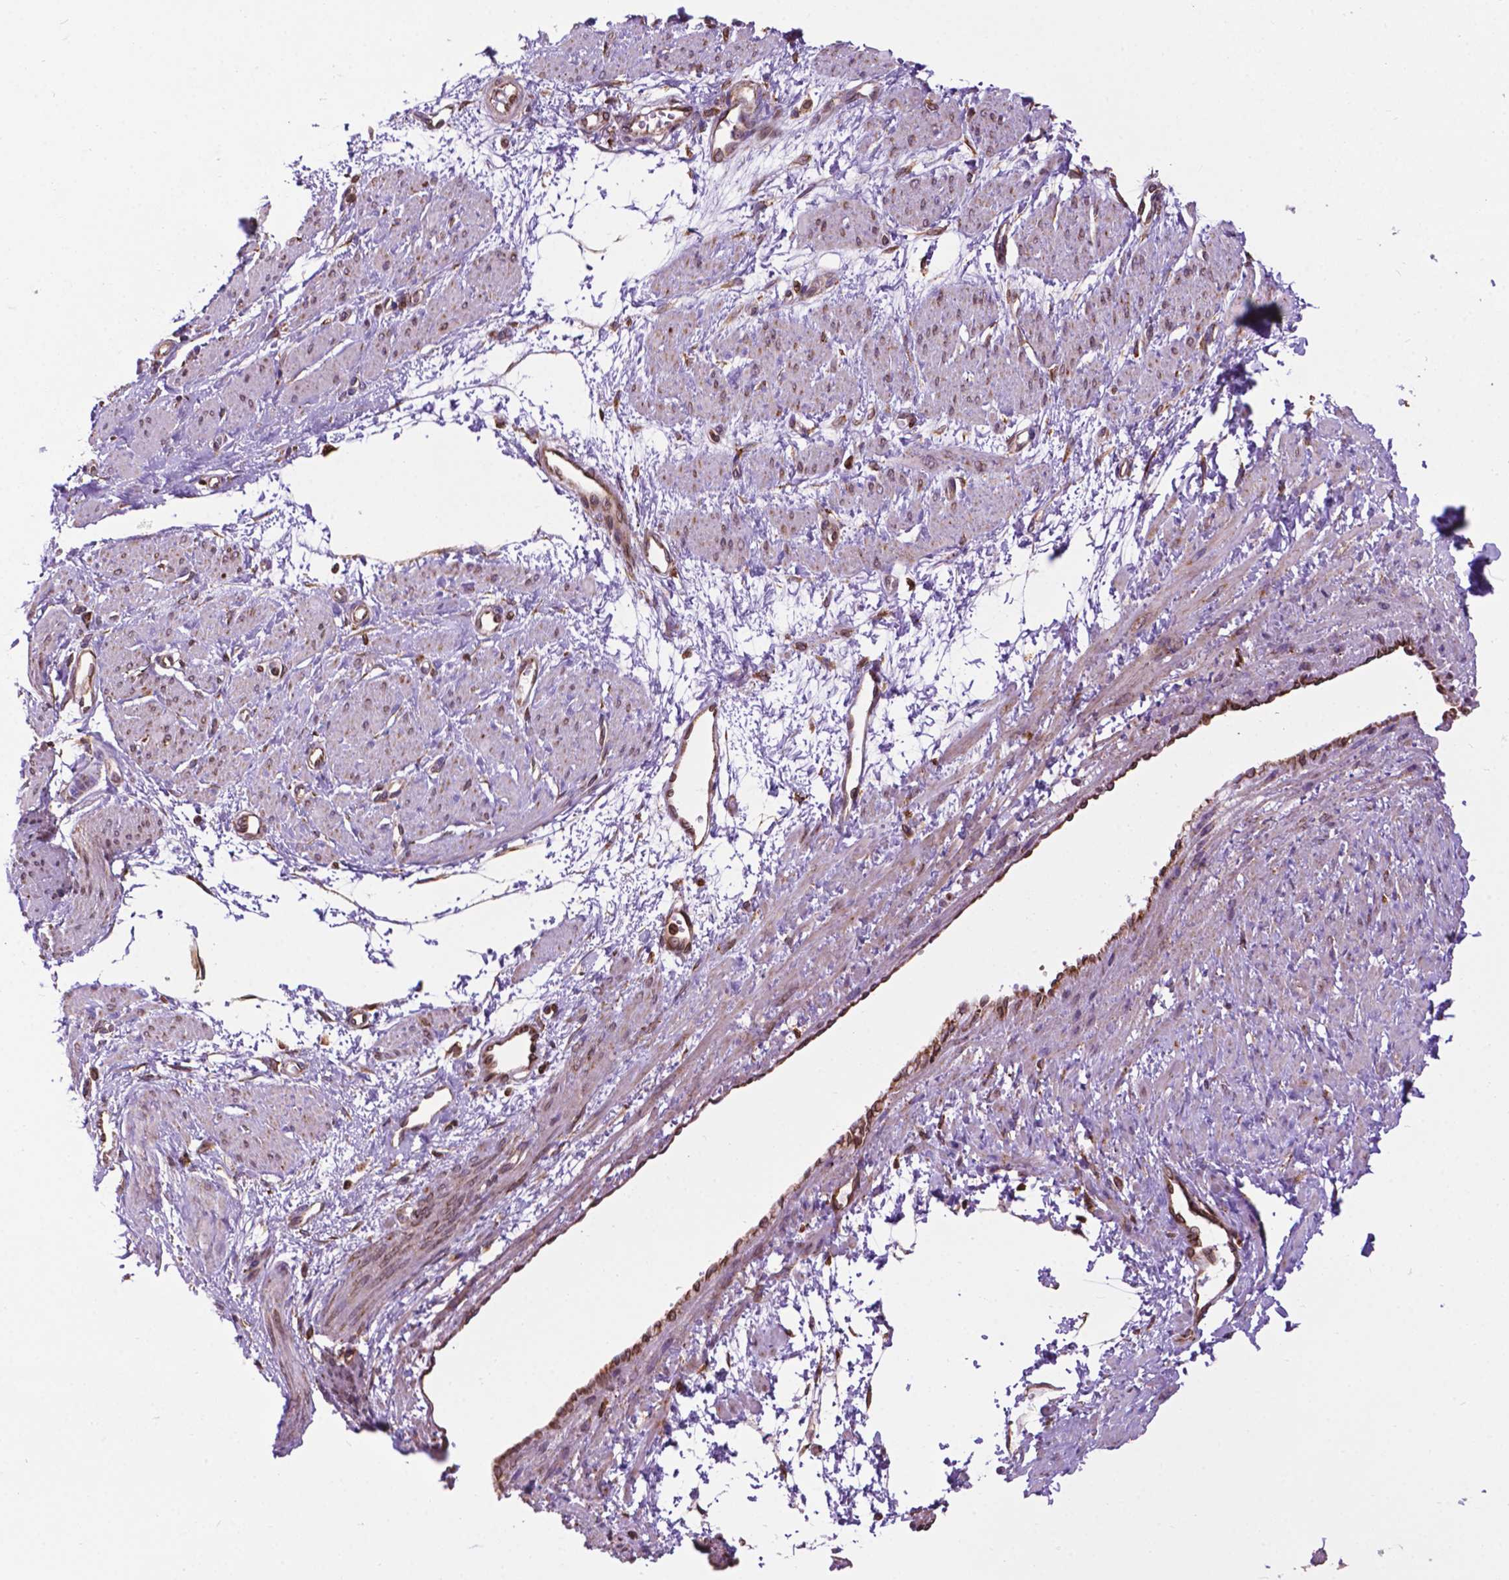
{"staining": {"intensity": "weak", "quantity": "25%-75%", "location": "cytoplasmic/membranous"}, "tissue": "smooth muscle", "cell_type": "Smooth muscle cells", "image_type": "normal", "snomed": [{"axis": "morphology", "description": "Normal tissue, NOS"}, {"axis": "topography", "description": "Smooth muscle"}, {"axis": "topography", "description": "Uterus"}], "caption": "Immunohistochemical staining of unremarkable smooth muscle exhibits 25%-75% levels of weak cytoplasmic/membranous protein expression in about 25%-75% of smooth muscle cells.", "gene": "GANAB", "patient": {"sex": "female", "age": 39}}